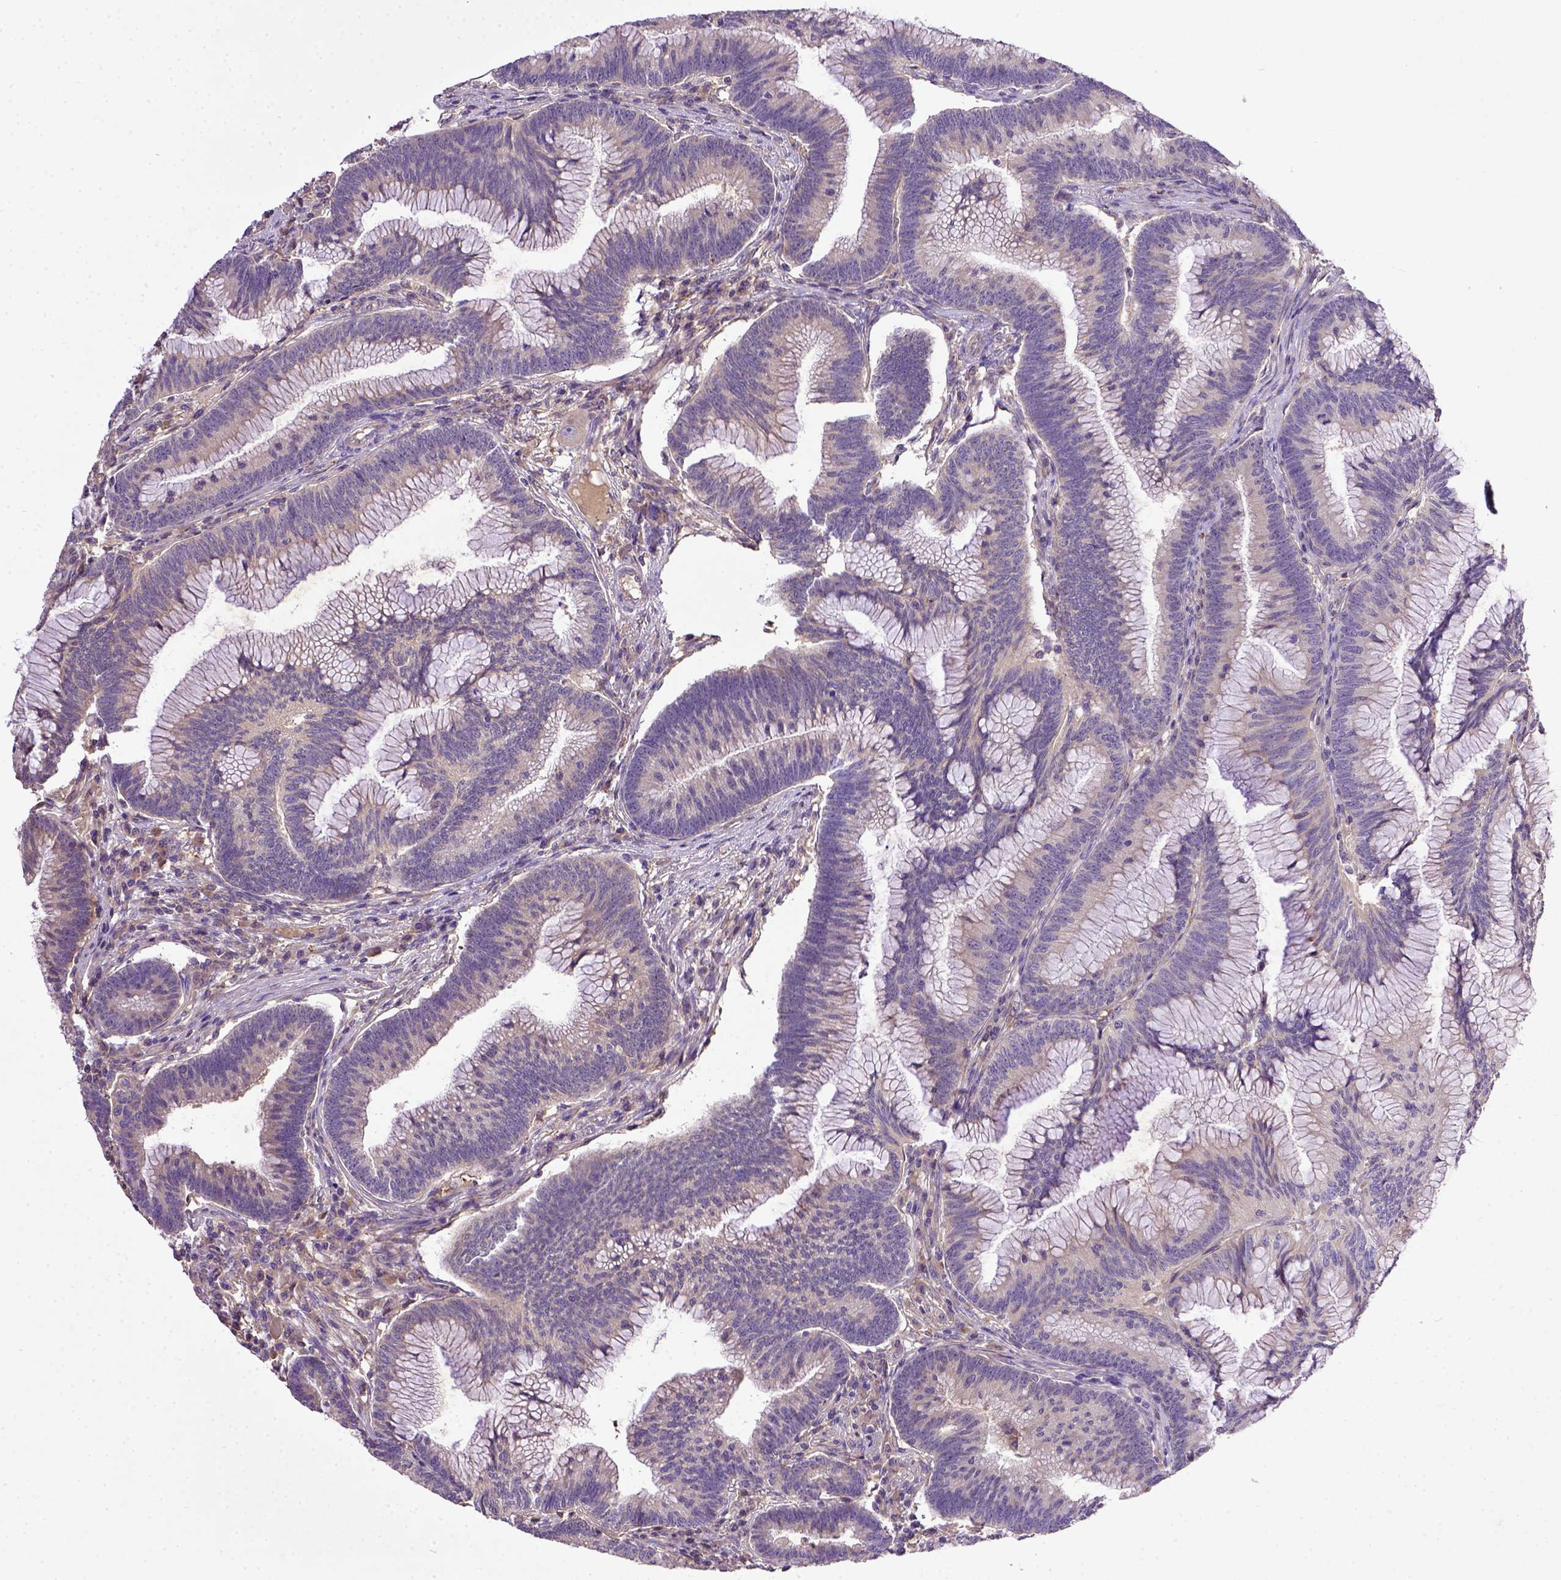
{"staining": {"intensity": "negative", "quantity": "none", "location": "none"}, "tissue": "colorectal cancer", "cell_type": "Tumor cells", "image_type": "cancer", "snomed": [{"axis": "morphology", "description": "Adenocarcinoma, NOS"}, {"axis": "topography", "description": "Colon"}], "caption": "Immunohistochemical staining of human colorectal cancer (adenocarcinoma) exhibits no significant expression in tumor cells.", "gene": "DEPDC1B", "patient": {"sex": "female", "age": 78}}